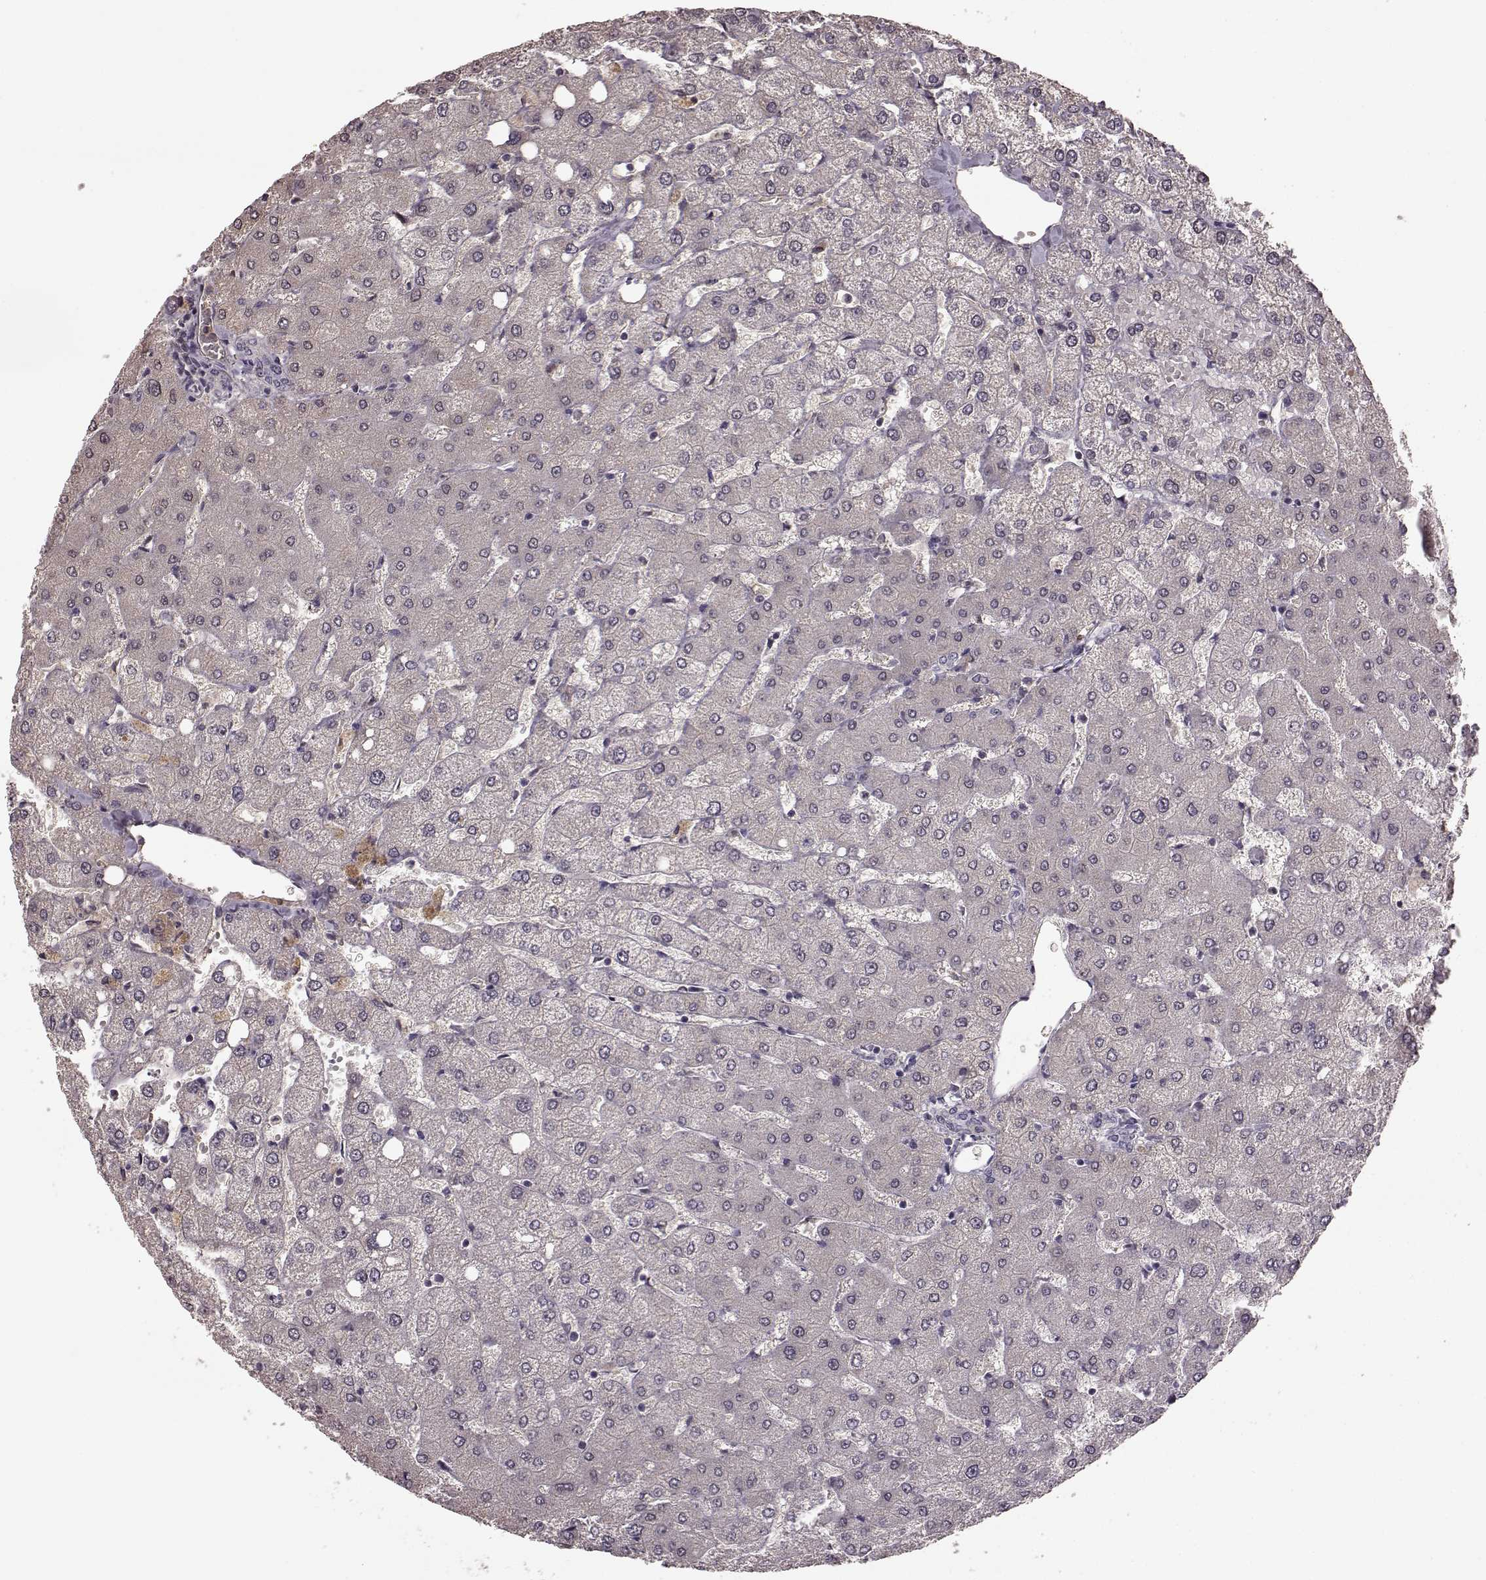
{"staining": {"intensity": "negative", "quantity": "none", "location": "none"}, "tissue": "liver", "cell_type": "Cholangiocytes", "image_type": "normal", "snomed": [{"axis": "morphology", "description": "Normal tissue, NOS"}, {"axis": "topography", "description": "Liver"}], "caption": "Immunohistochemistry of unremarkable human liver demonstrates no positivity in cholangiocytes.", "gene": "NRL", "patient": {"sex": "female", "age": 54}}